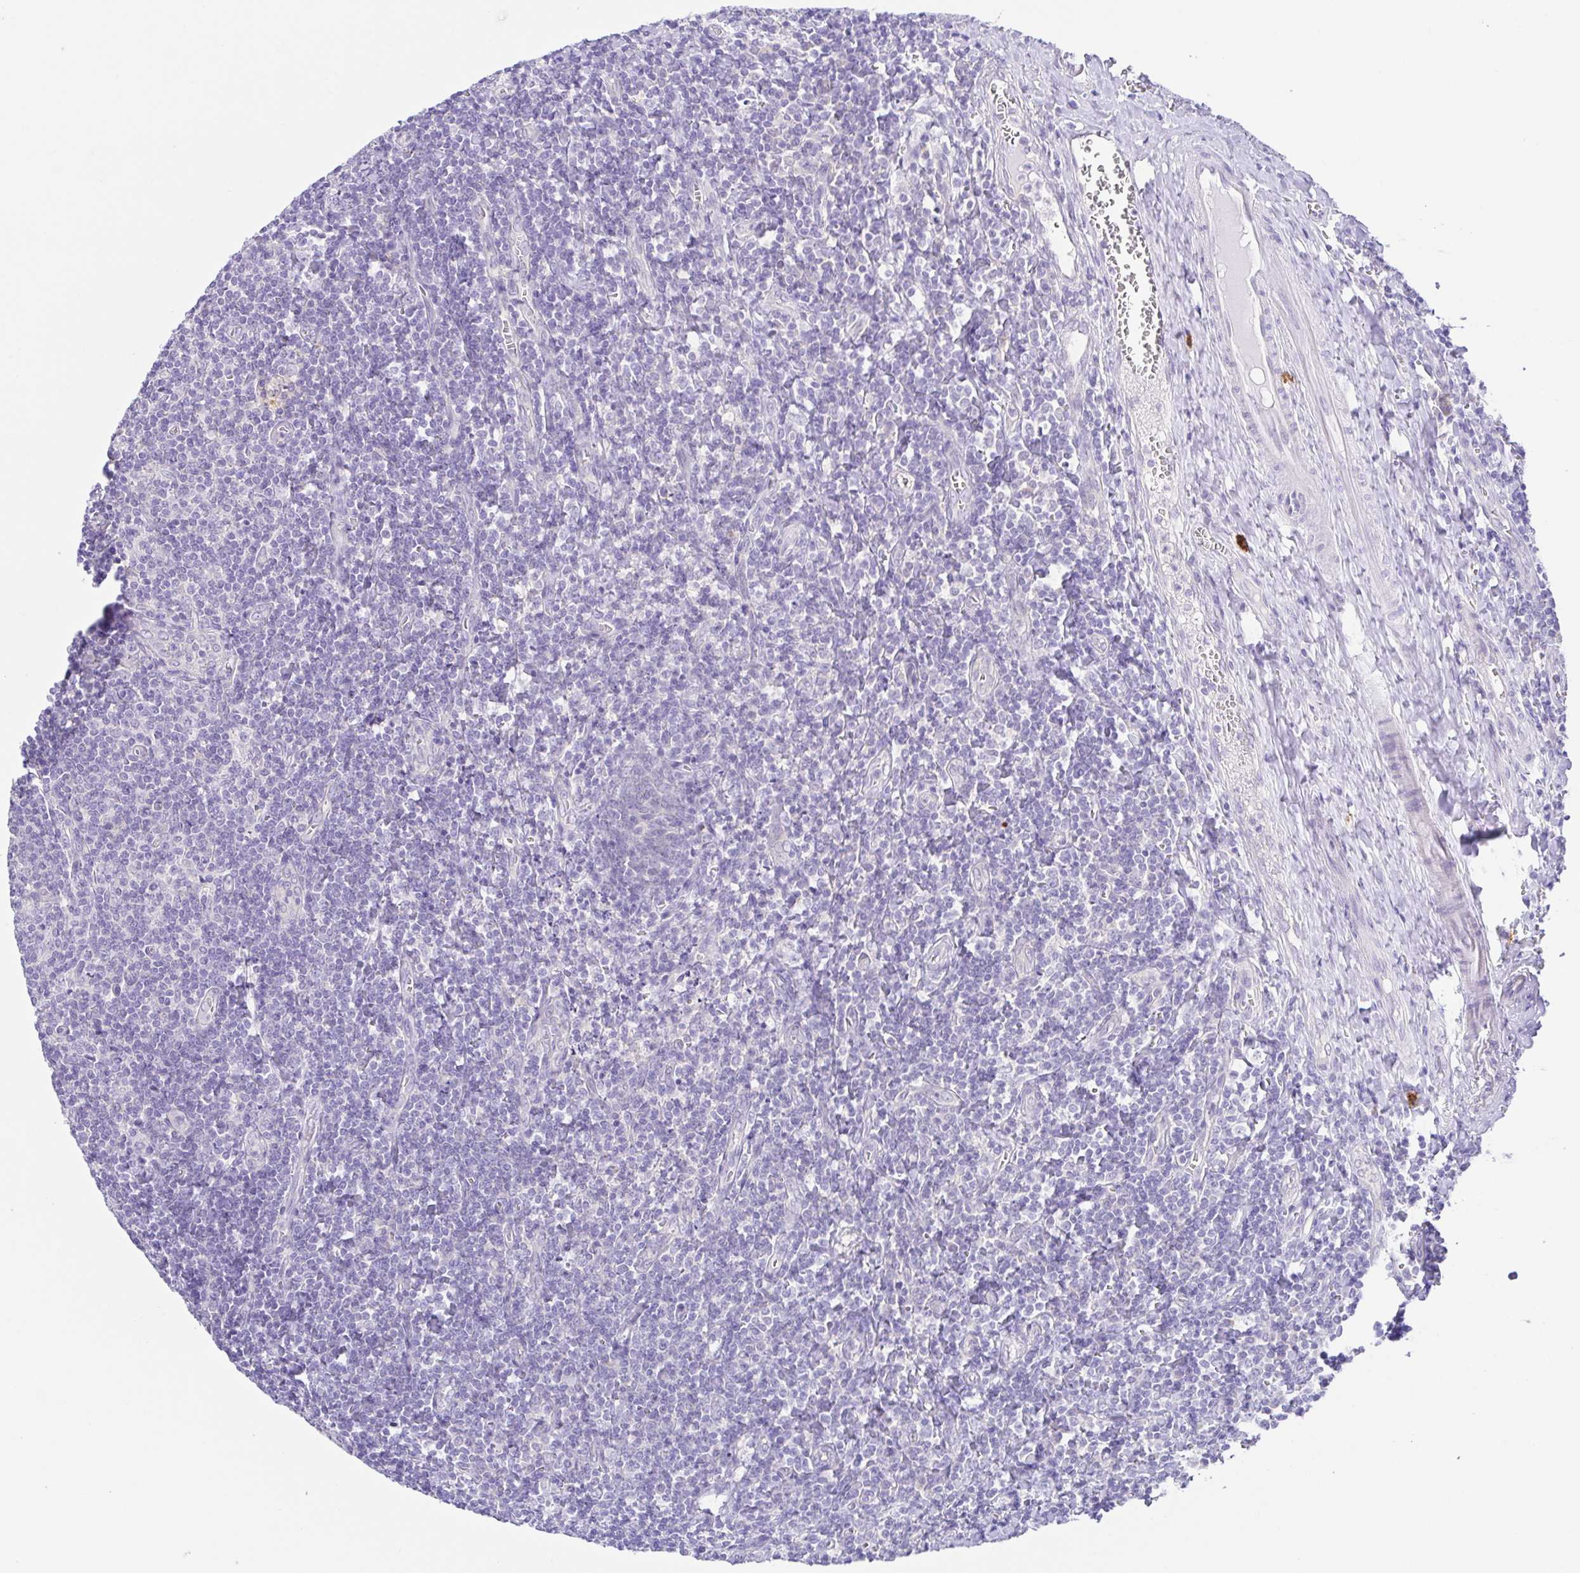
{"staining": {"intensity": "negative", "quantity": "none", "location": "none"}, "tissue": "tonsil", "cell_type": "Germinal center cells", "image_type": "normal", "snomed": [{"axis": "morphology", "description": "Normal tissue, NOS"}, {"axis": "morphology", "description": "Inflammation, NOS"}, {"axis": "topography", "description": "Tonsil"}], "caption": "A micrograph of tonsil stained for a protein shows no brown staining in germinal center cells. (Brightfield microscopy of DAB IHC at high magnification).", "gene": "KRTDAP", "patient": {"sex": "female", "age": 31}}